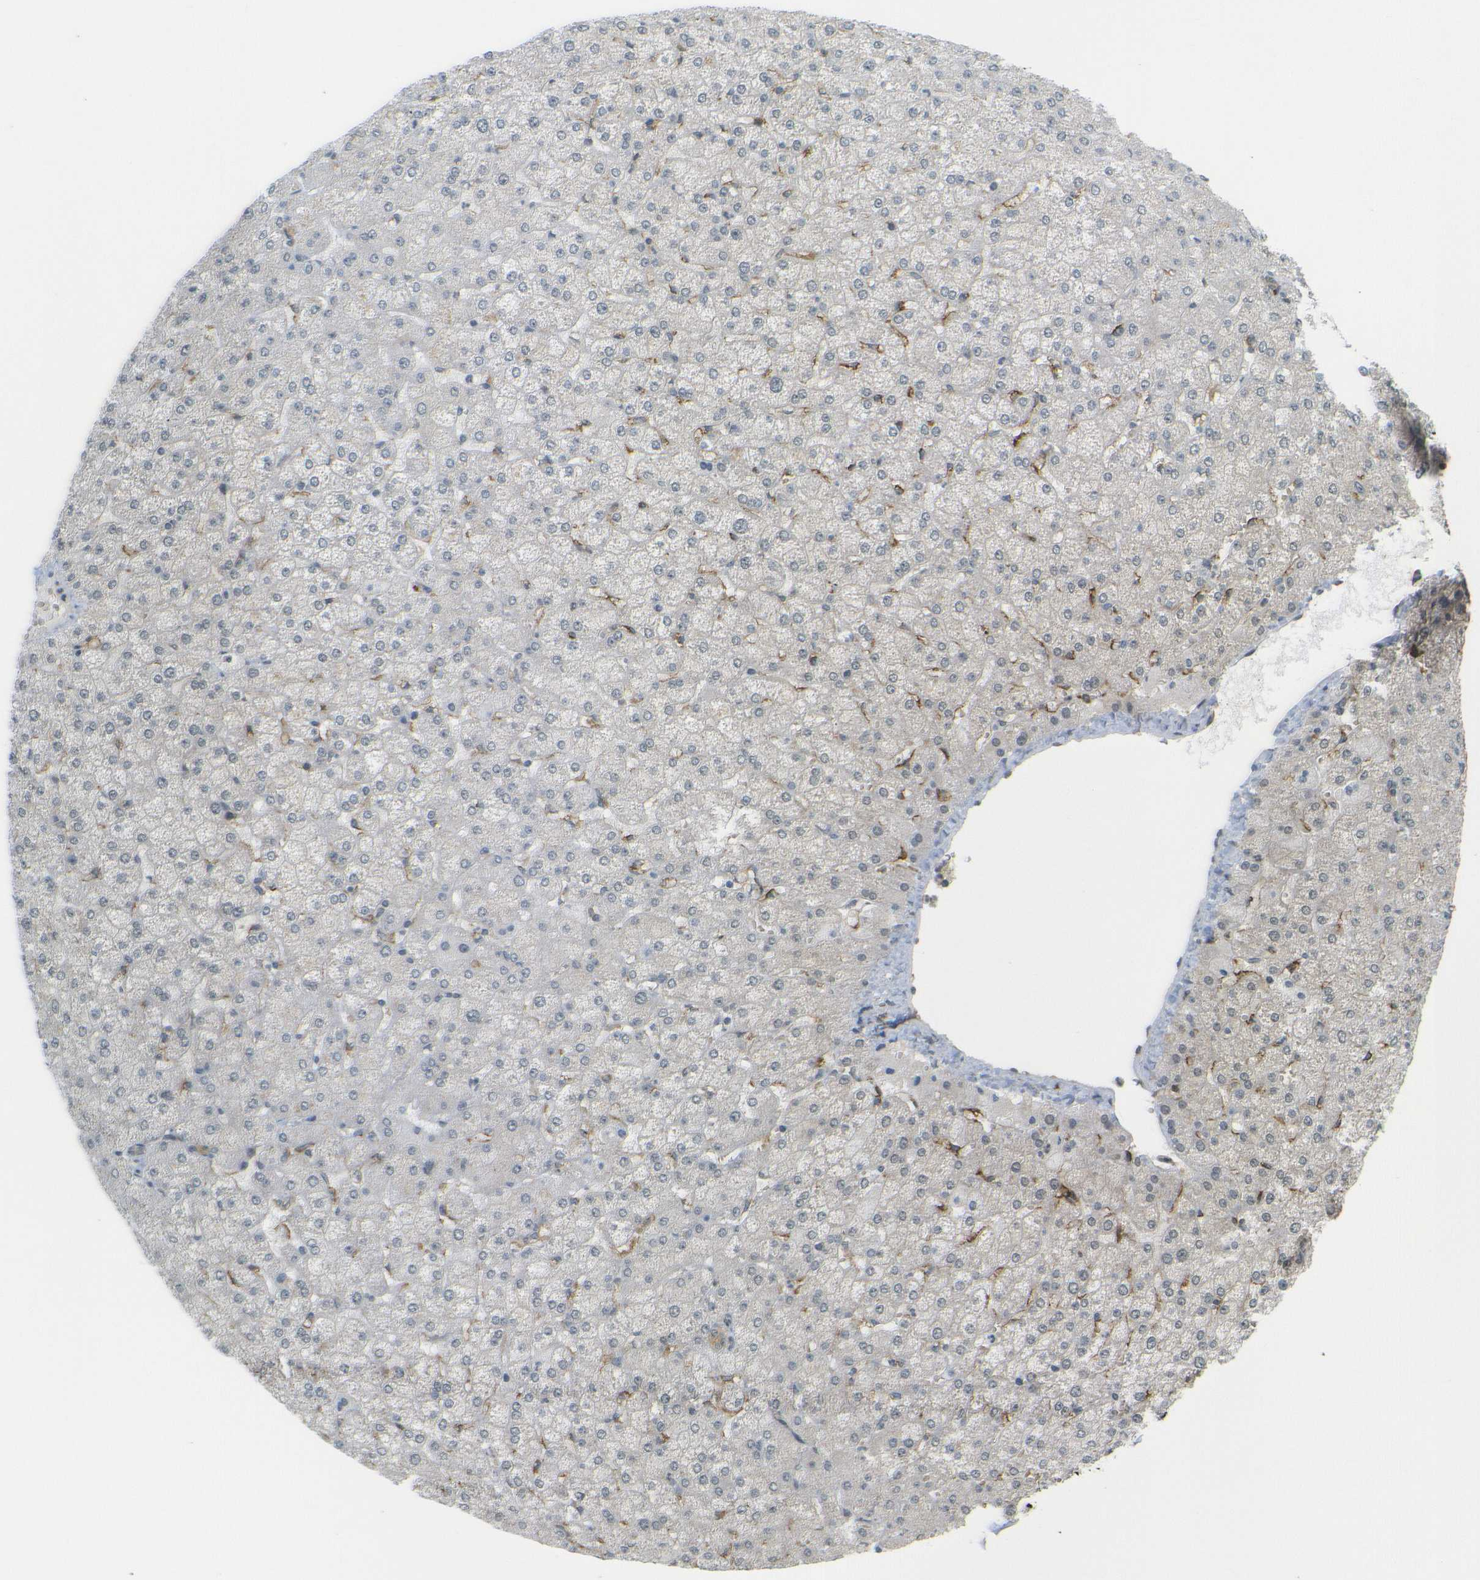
{"staining": {"intensity": "moderate", "quantity": ">75%", "location": "cytoplasmic/membranous"}, "tissue": "liver", "cell_type": "Cholangiocytes", "image_type": "normal", "snomed": [{"axis": "morphology", "description": "Normal tissue, NOS"}, {"axis": "topography", "description": "Liver"}], "caption": "Liver stained with DAB IHC reveals medium levels of moderate cytoplasmic/membranous staining in about >75% of cholangiocytes.", "gene": "DAB2", "patient": {"sex": "female", "age": 32}}